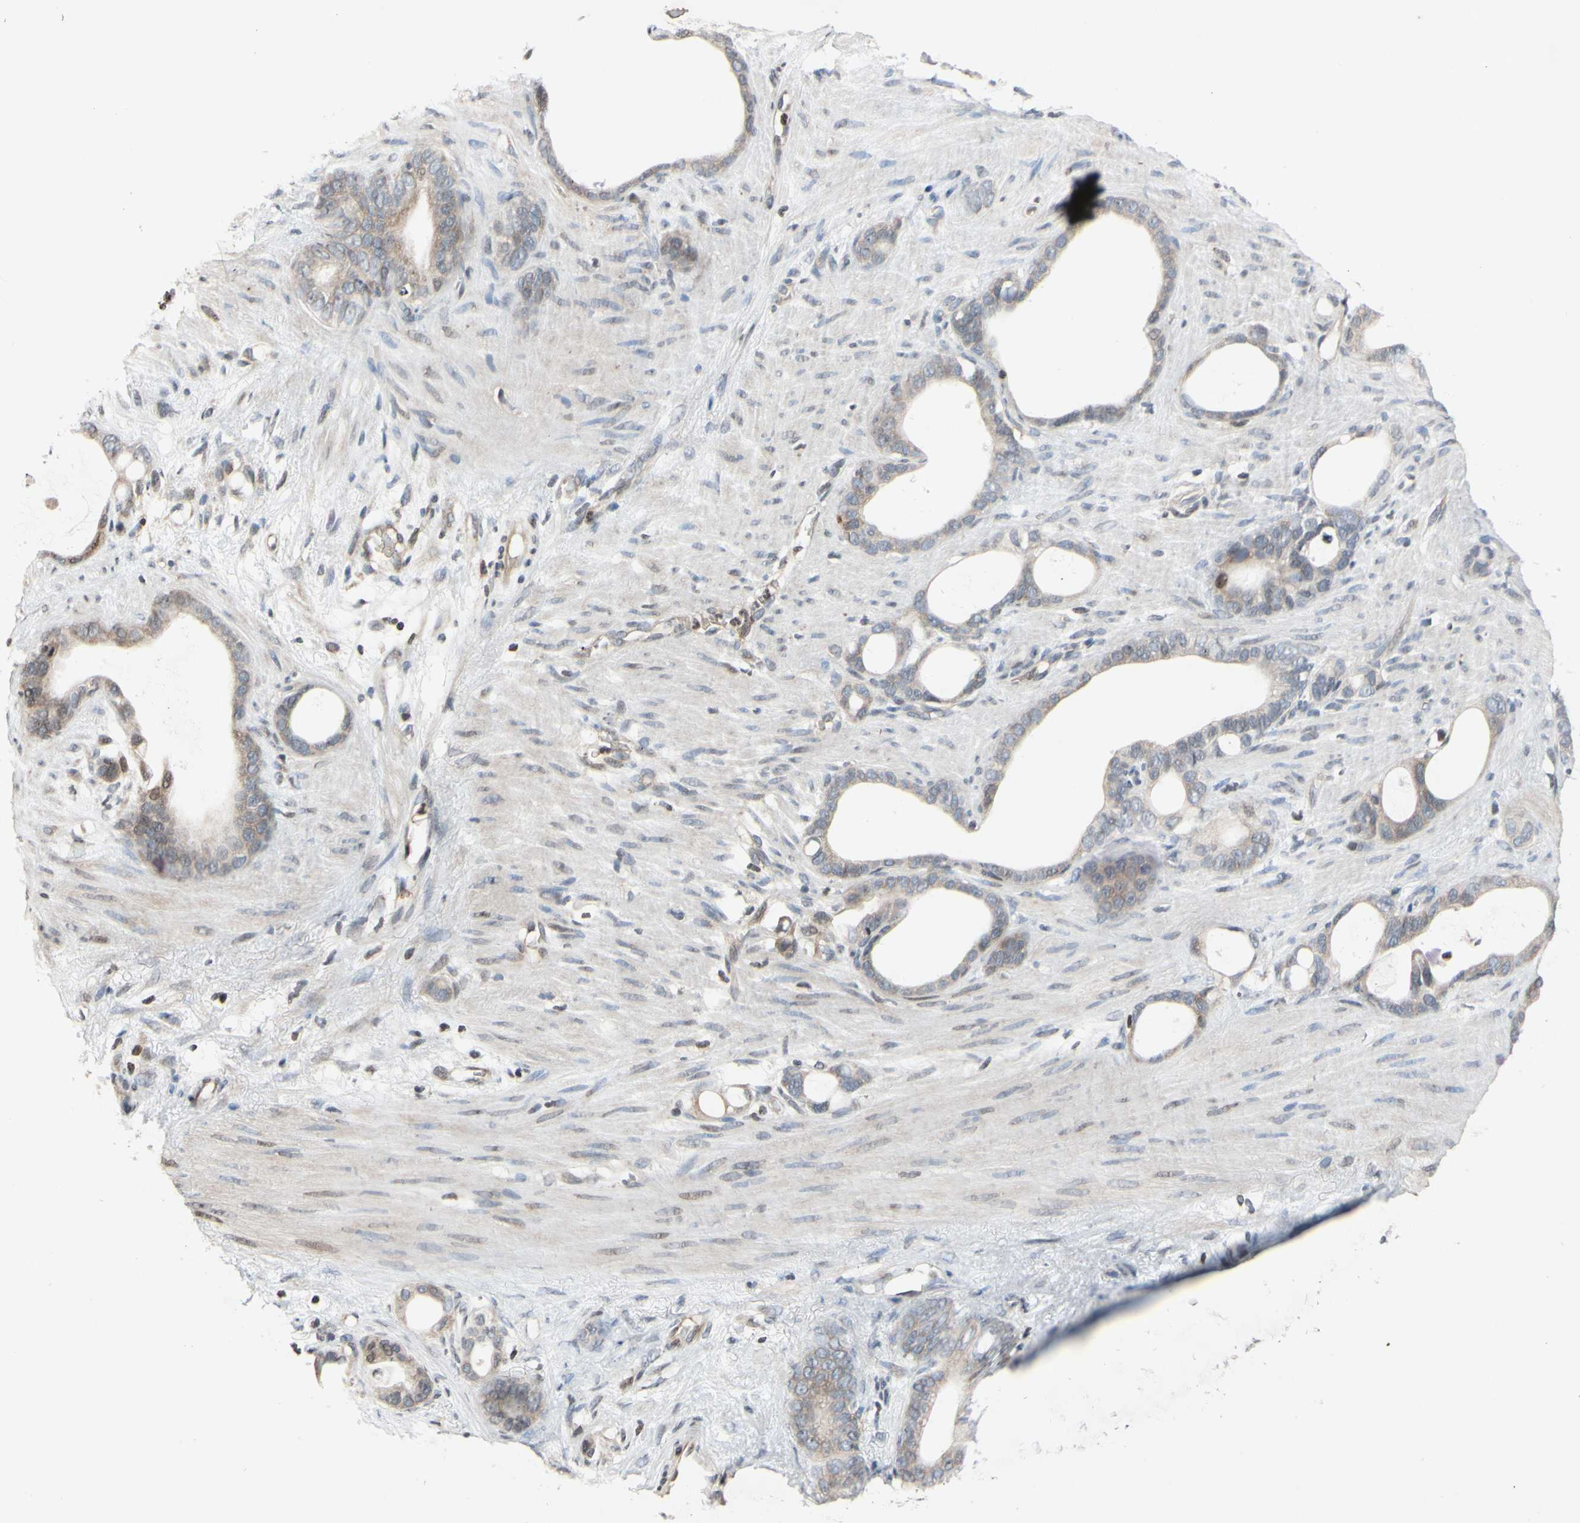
{"staining": {"intensity": "weak", "quantity": "25%-75%", "location": "cytoplasmic/membranous"}, "tissue": "stomach cancer", "cell_type": "Tumor cells", "image_type": "cancer", "snomed": [{"axis": "morphology", "description": "Adenocarcinoma, NOS"}, {"axis": "topography", "description": "Stomach"}], "caption": "Immunohistochemistry micrograph of neoplastic tissue: stomach cancer stained using immunohistochemistry exhibits low levels of weak protein expression localized specifically in the cytoplasmic/membranous of tumor cells, appearing as a cytoplasmic/membranous brown color.", "gene": "ARG1", "patient": {"sex": "female", "age": 75}}